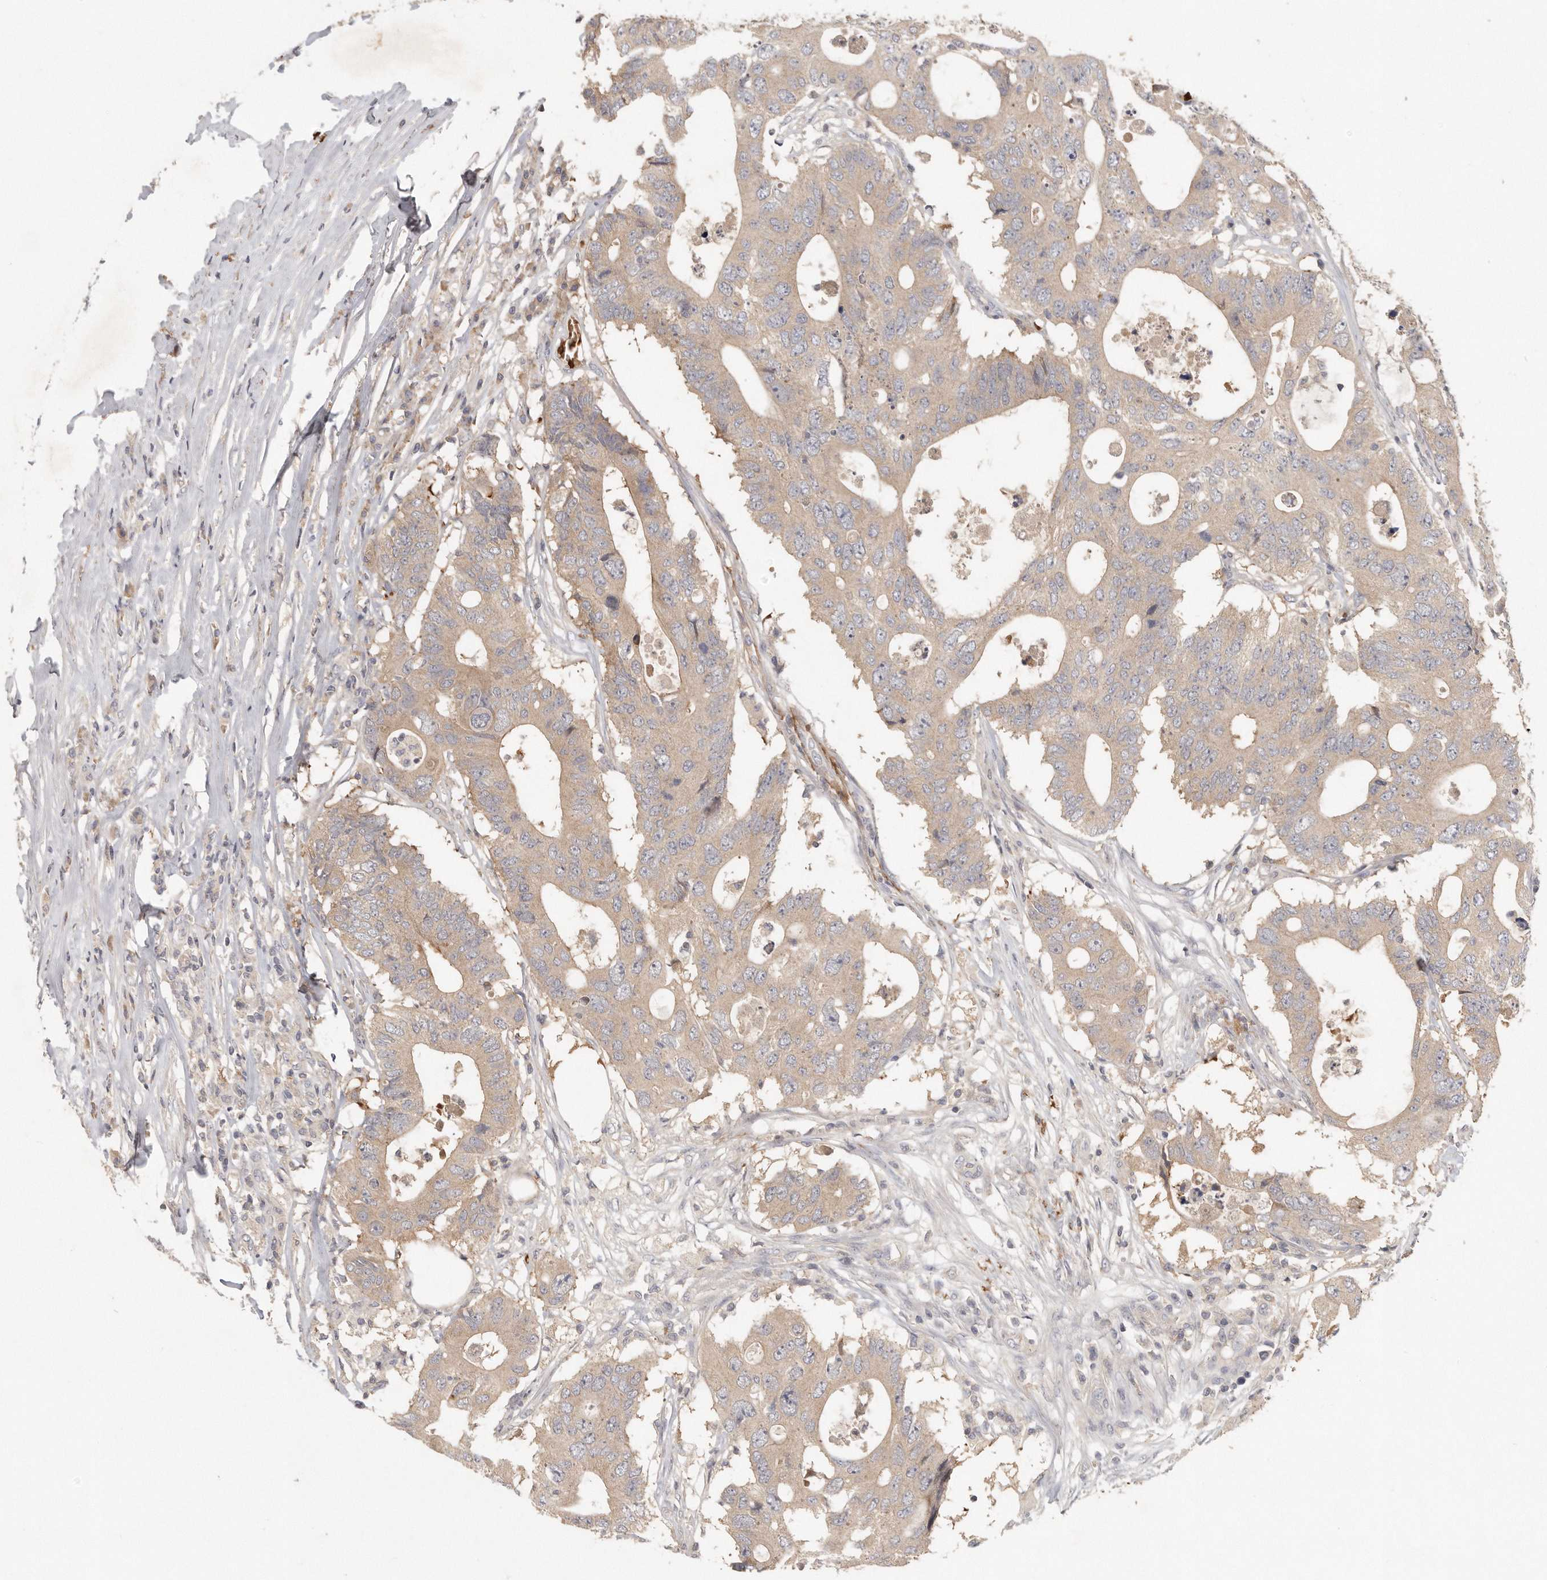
{"staining": {"intensity": "weak", "quantity": ">75%", "location": "cytoplasmic/membranous"}, "tissue": "colorectal cancer", "cell_type": "Tumor cells", "image_type": "cancer", "snomed": [{"axis": "morphology", "description": "Adenocarcinoma, NOS"}, {"axis": "topography", "description": "Colon"}], "caption": "A brown stain shows weak cytoplasmic/membranous positivity of a protein in human colorectal adenocarcinoma tumor cells. Using DAB (3,3'-diaminobenzidine) (brown) and hematoxylin (blue) stains, captured at high magnification using brightfield microscopy.", "gene": "CFAP298", "patient": {"sex": "male", "age": 71}}